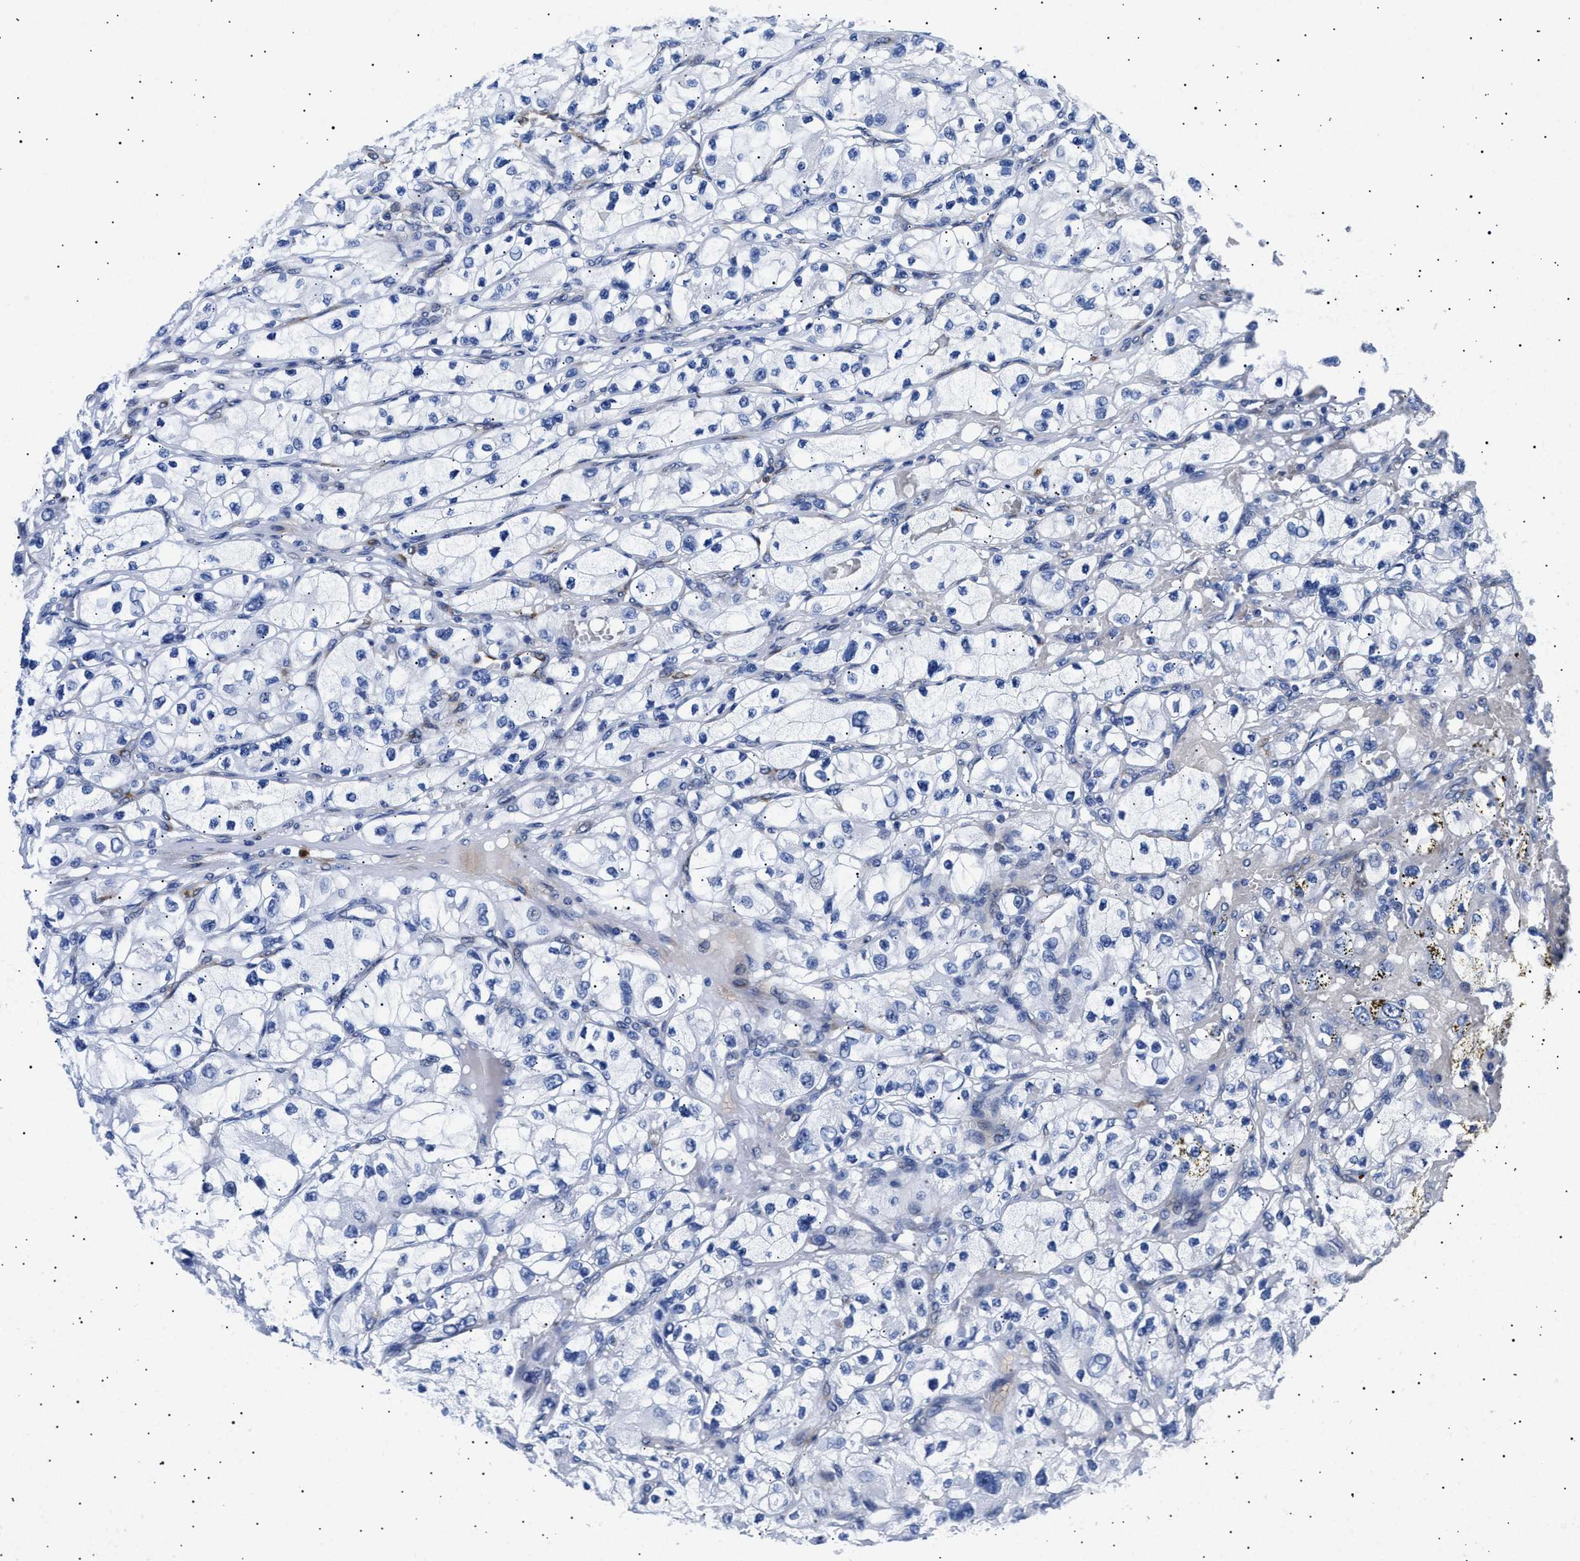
{"staining": {"intensity": "negative", "quantity": "none", "location": "none"}, "tissue": "renal cancer", "cell_type": "Tumor cells", "image_type": "cancer", "snomed": [{"axis": "morphology", "description": "Adenocarcinoma, NOS"}, {"axis": "topography", "description": "Kidney"}], "caption": "IHC image of adenocarcinoma (renal) stained for a protein (brown), which shows no expression in tumor cells.", "gene": "HEMGN", "patient": {"sex": "female", "age": 57}}